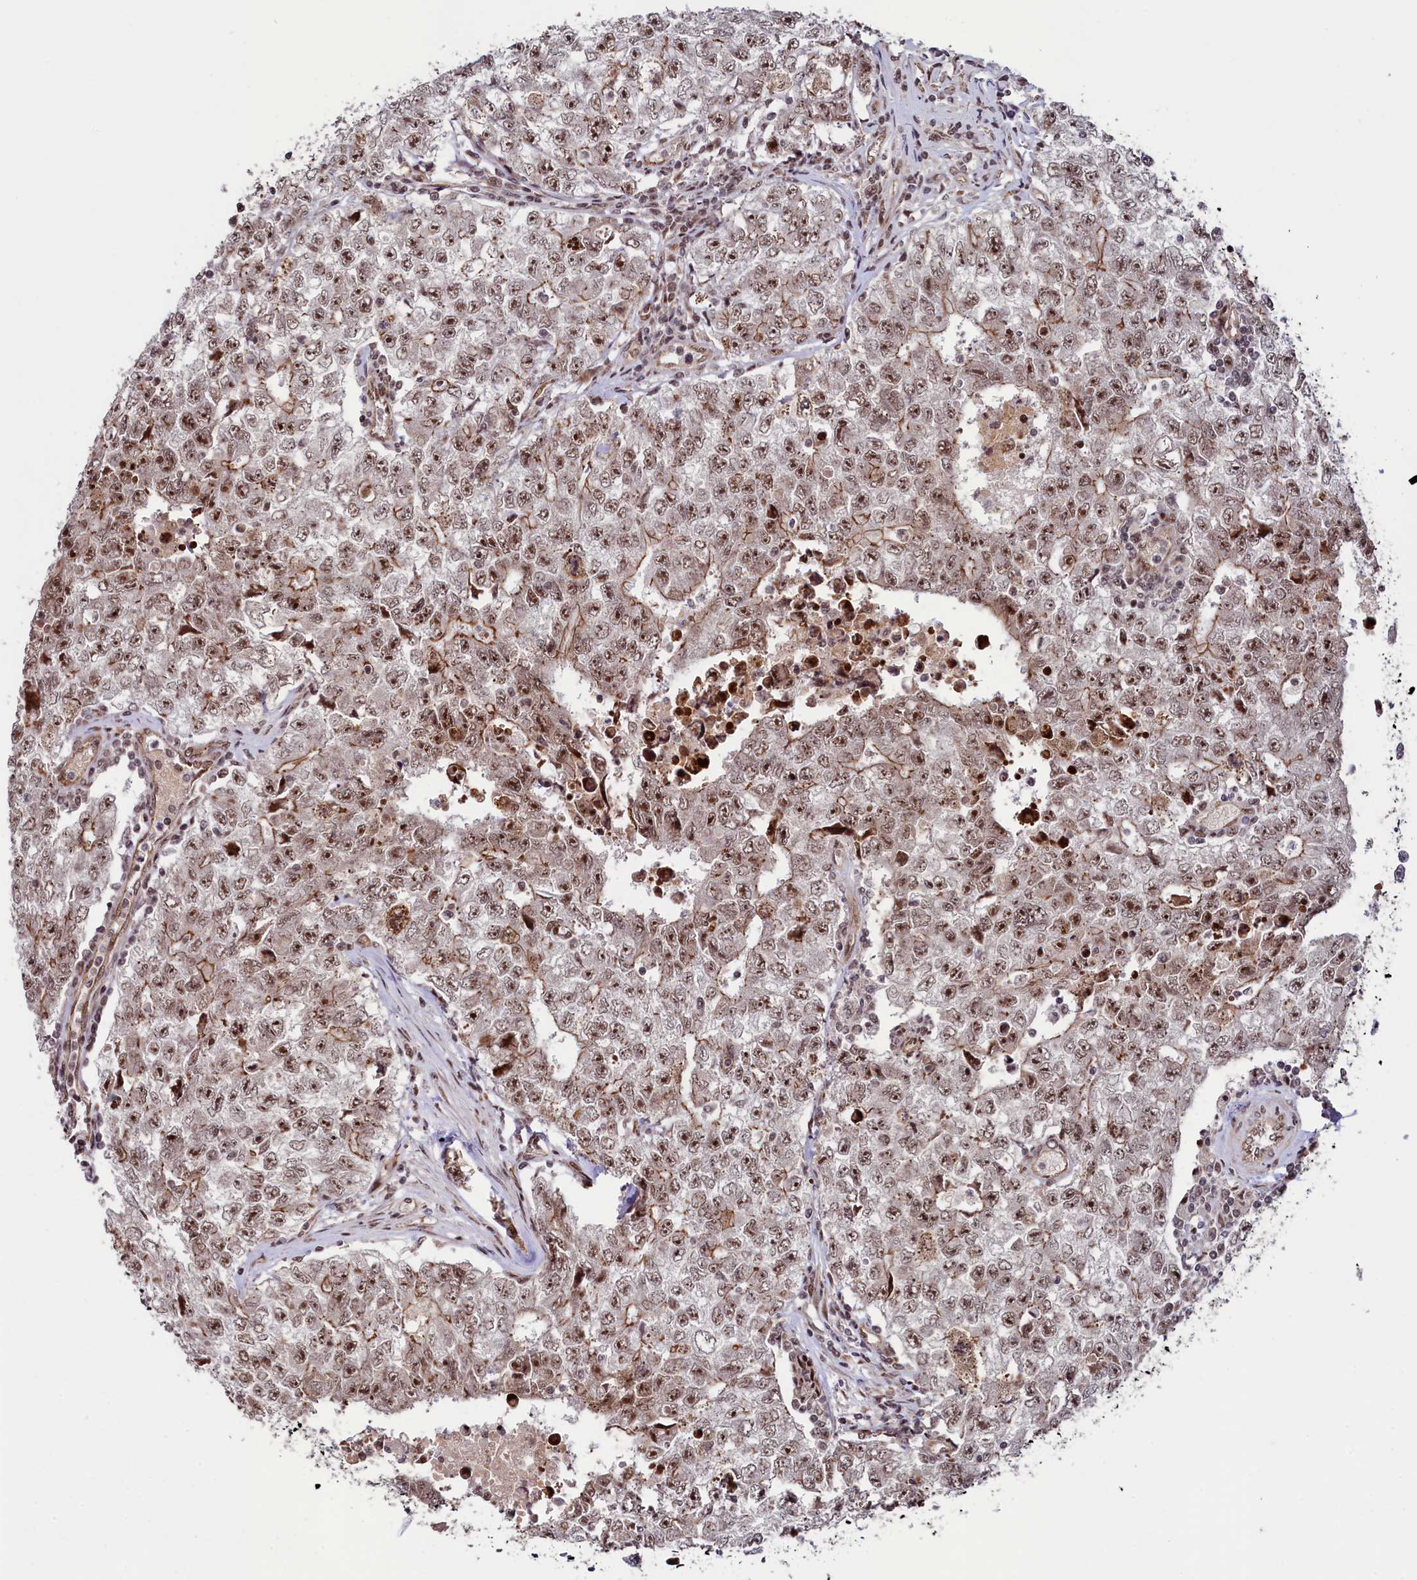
{"staining": {"intensity": "moderate", "quantity": ">75%", "location": "nuclear"}, "tissue": "testis cancer", "cell_type": "Tumor cells", "image_type": "cancer", "snomed": [{"axis": "morphology", "description": "Carcinoma, Embryonal, NOS"}, {"axis": "topography", "description": "Testis"}], "caption": "High-power microscopy captured an immunohistochemistry (IHC) histopathology image of testis cancer (embryonal carcinoma), revealing moderate nuclear expression in approximately >75% of tumor cells. (DAB = brown stain, brightfield microscopy at high magnification).", "gene": "LEO1", "patient": {"sex": "male", "age": 17}}